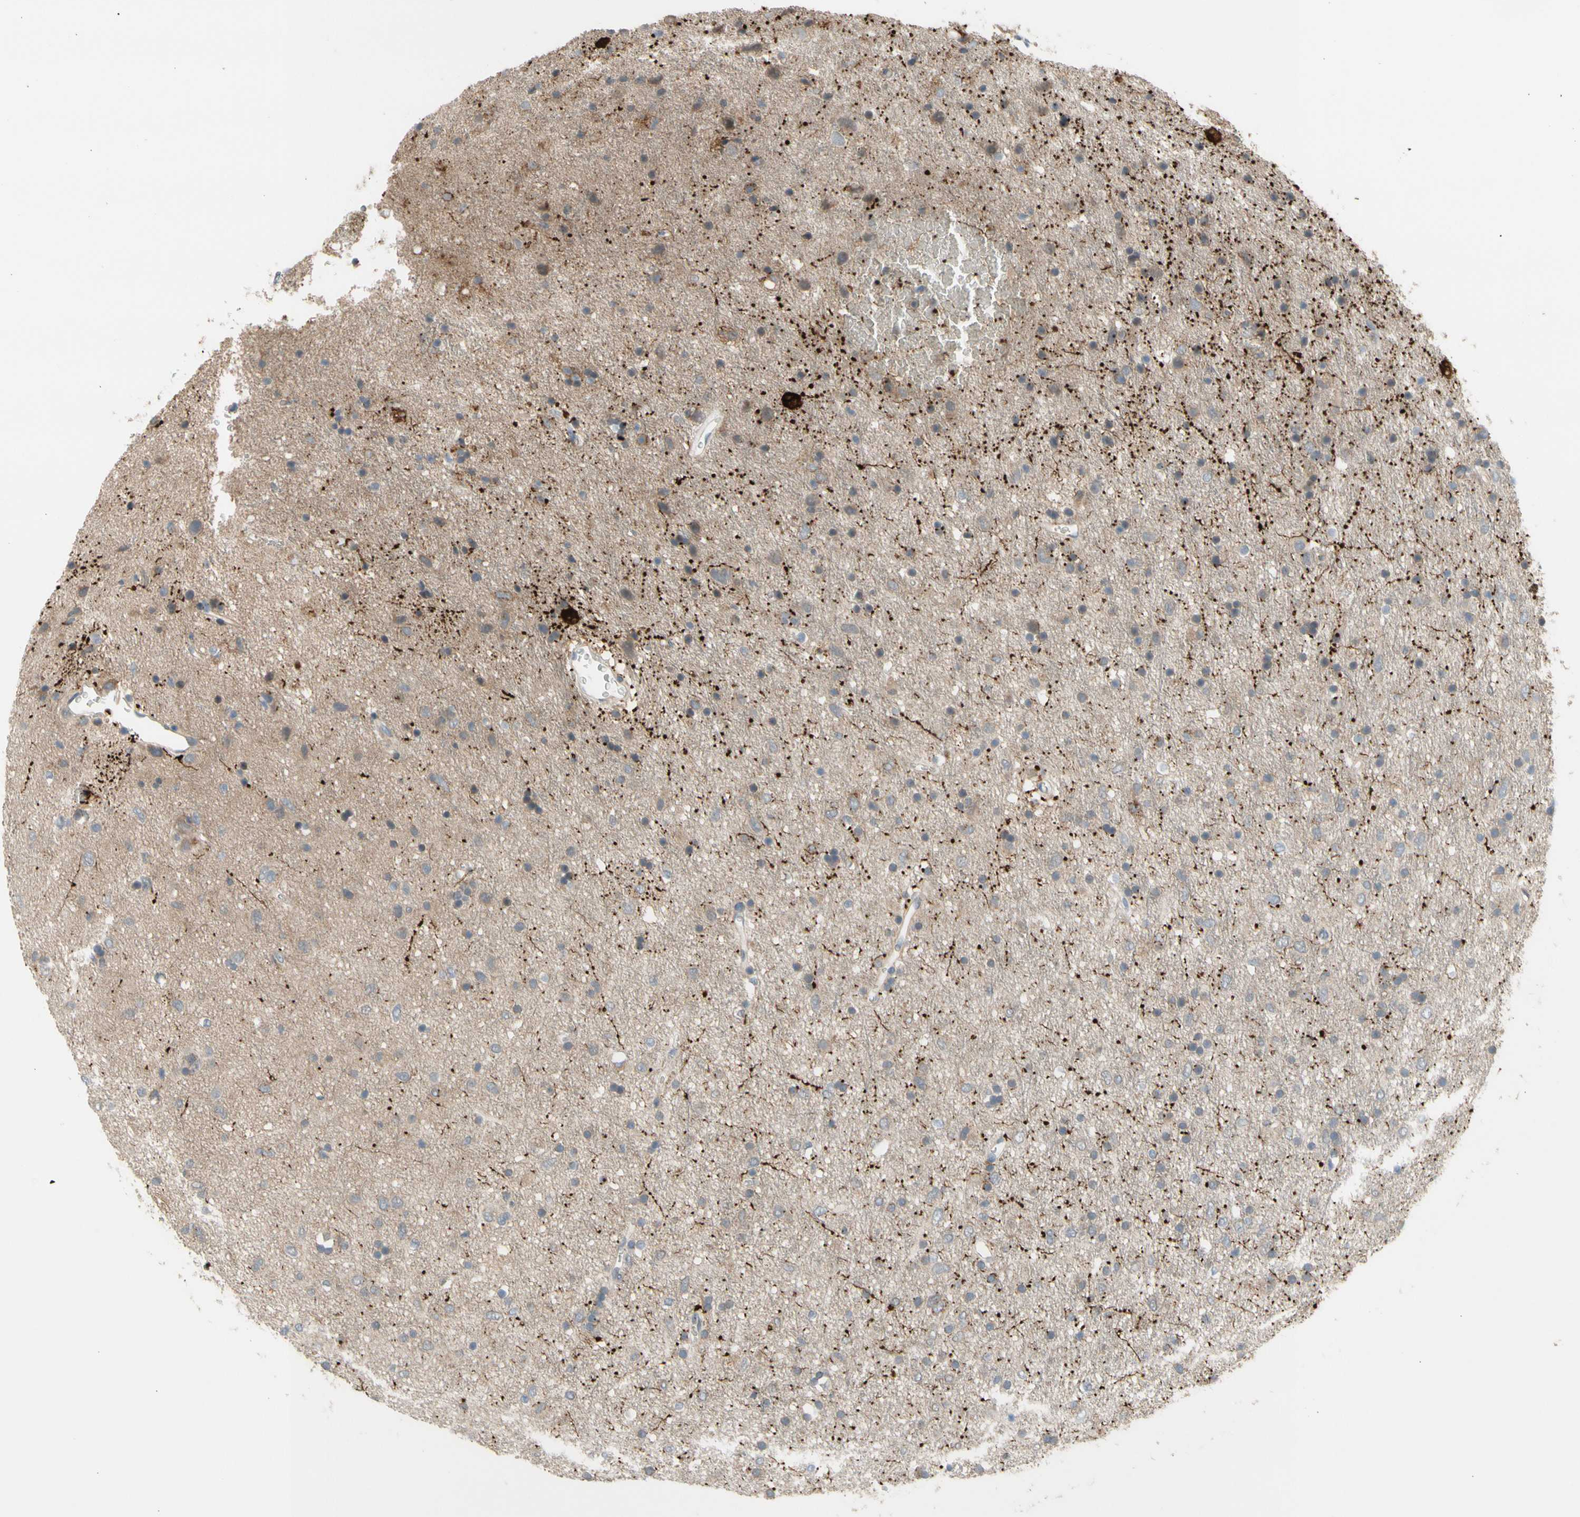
{"staining": {"intensity": "strong", "quantity": "<25%", "location": "cytoplasmic/membranous"}, "tissue": "glioma", "cell_type": "Tumor cells", "image_type": "cancer", "snomed": [{"axis": "morphology", "description": "Glioma, malignant, Low grade"}, {"axis": "topography", "description": "Brain"}], "caption": "Immunohistochemical staining of glioma displays strong cytoplasmic/membranous protein positivity in approximately <25% of tumor cells. The staining is performed using DAB brown chromogen to label protein expression. The nuclei are counter-stained blue using hematoxylin.", "gene": "GALNT5", "patient": {"sex": "male", "age": 77}}